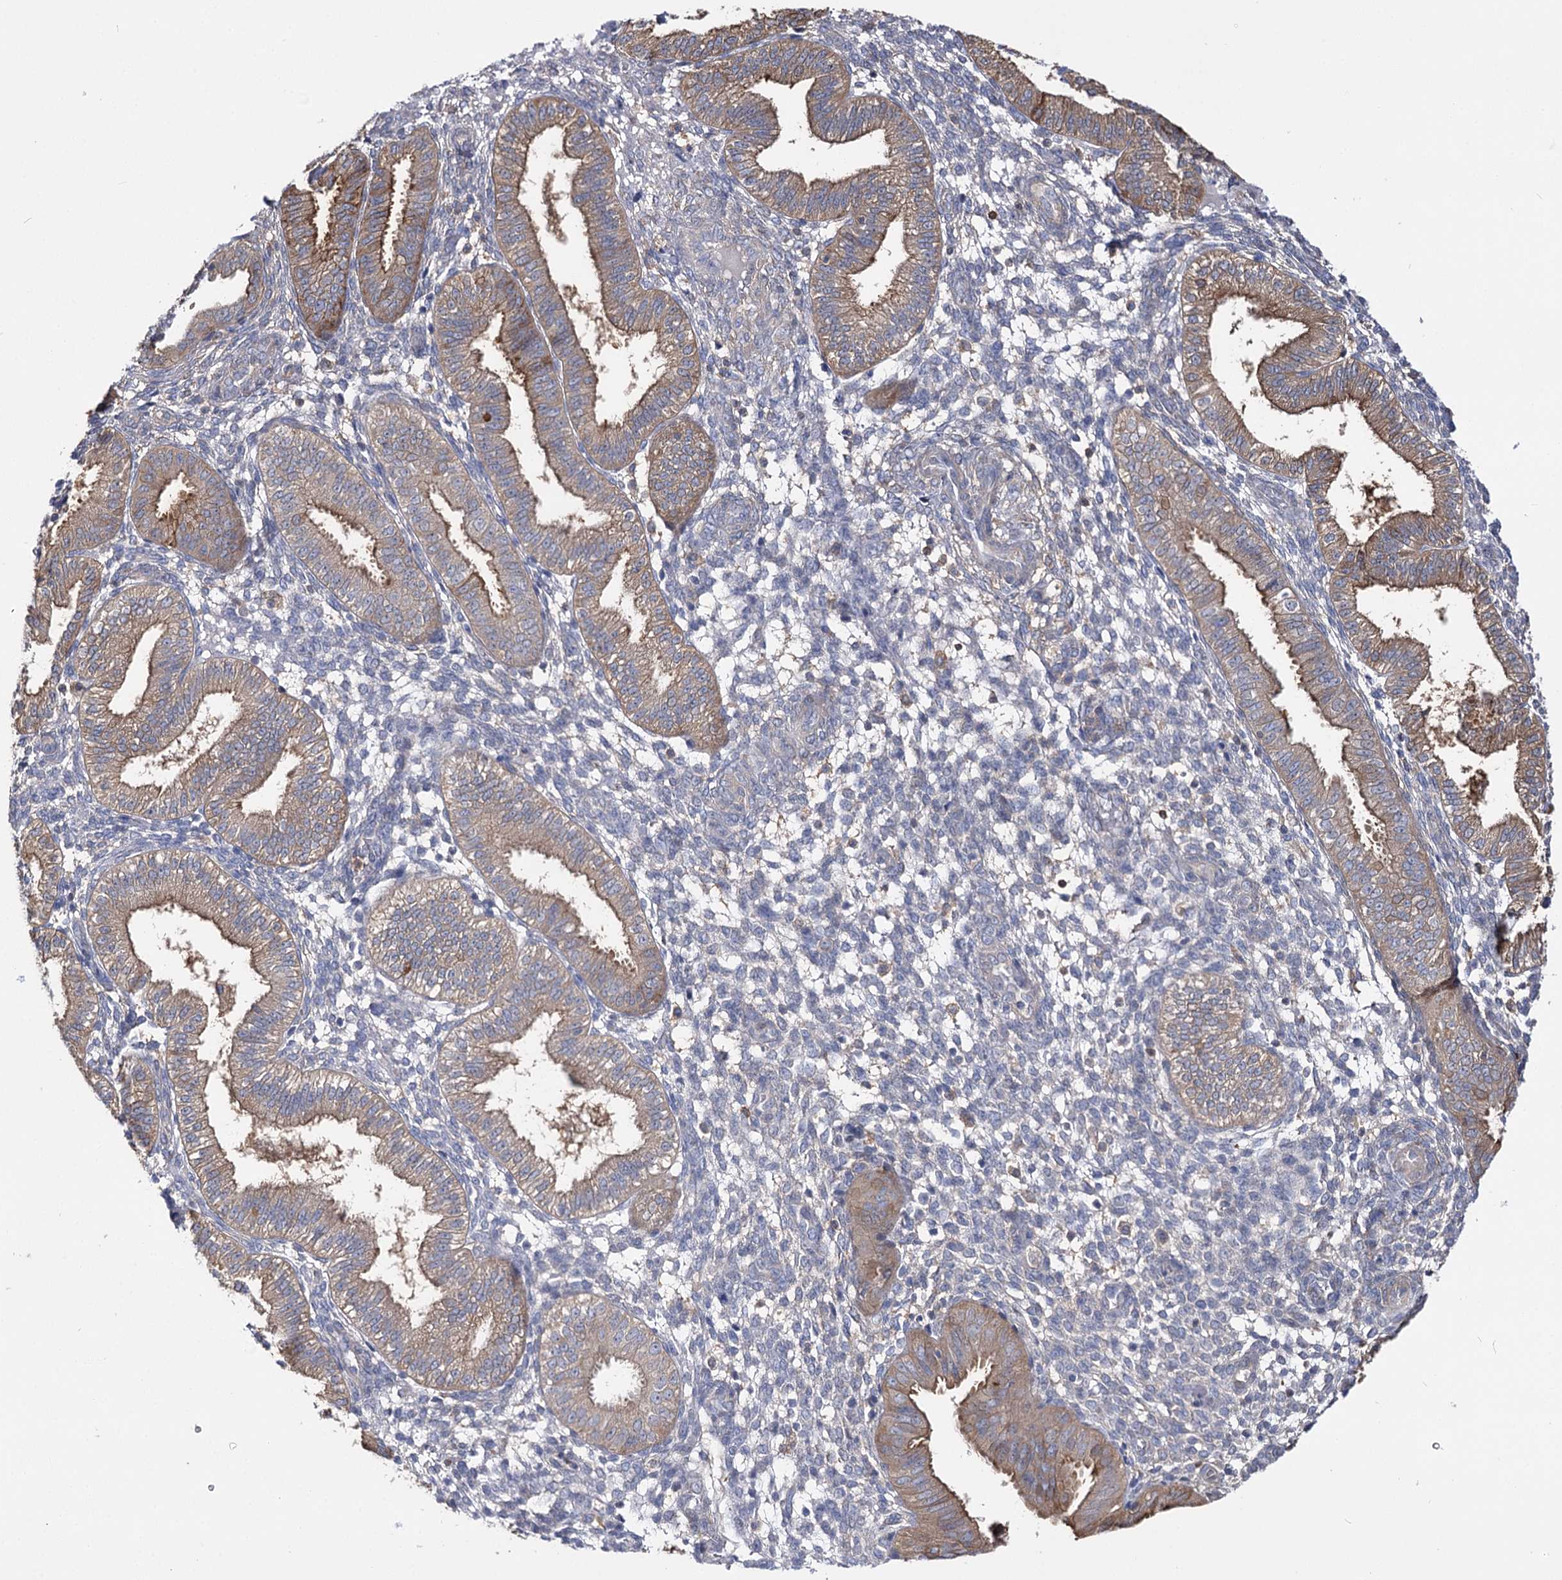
{"staining": {"intensity": "negative", "quantity": "none", "location": "none"}, "tissue": "endometrium", "cell_type": "Cells in endometrial stroma", "image_type": "normal", "snomed": [{"axis": "morphology", "description": "Normal tissue, NOS"}, {"axis": "topography", "description": "Endometrium"}], "caption": "The photomicrograph reveals no significant expression in cells in endometrial stroma of endometrium.", "gene": "UGP2", "patient": {"sex": "female", "age": 39}}